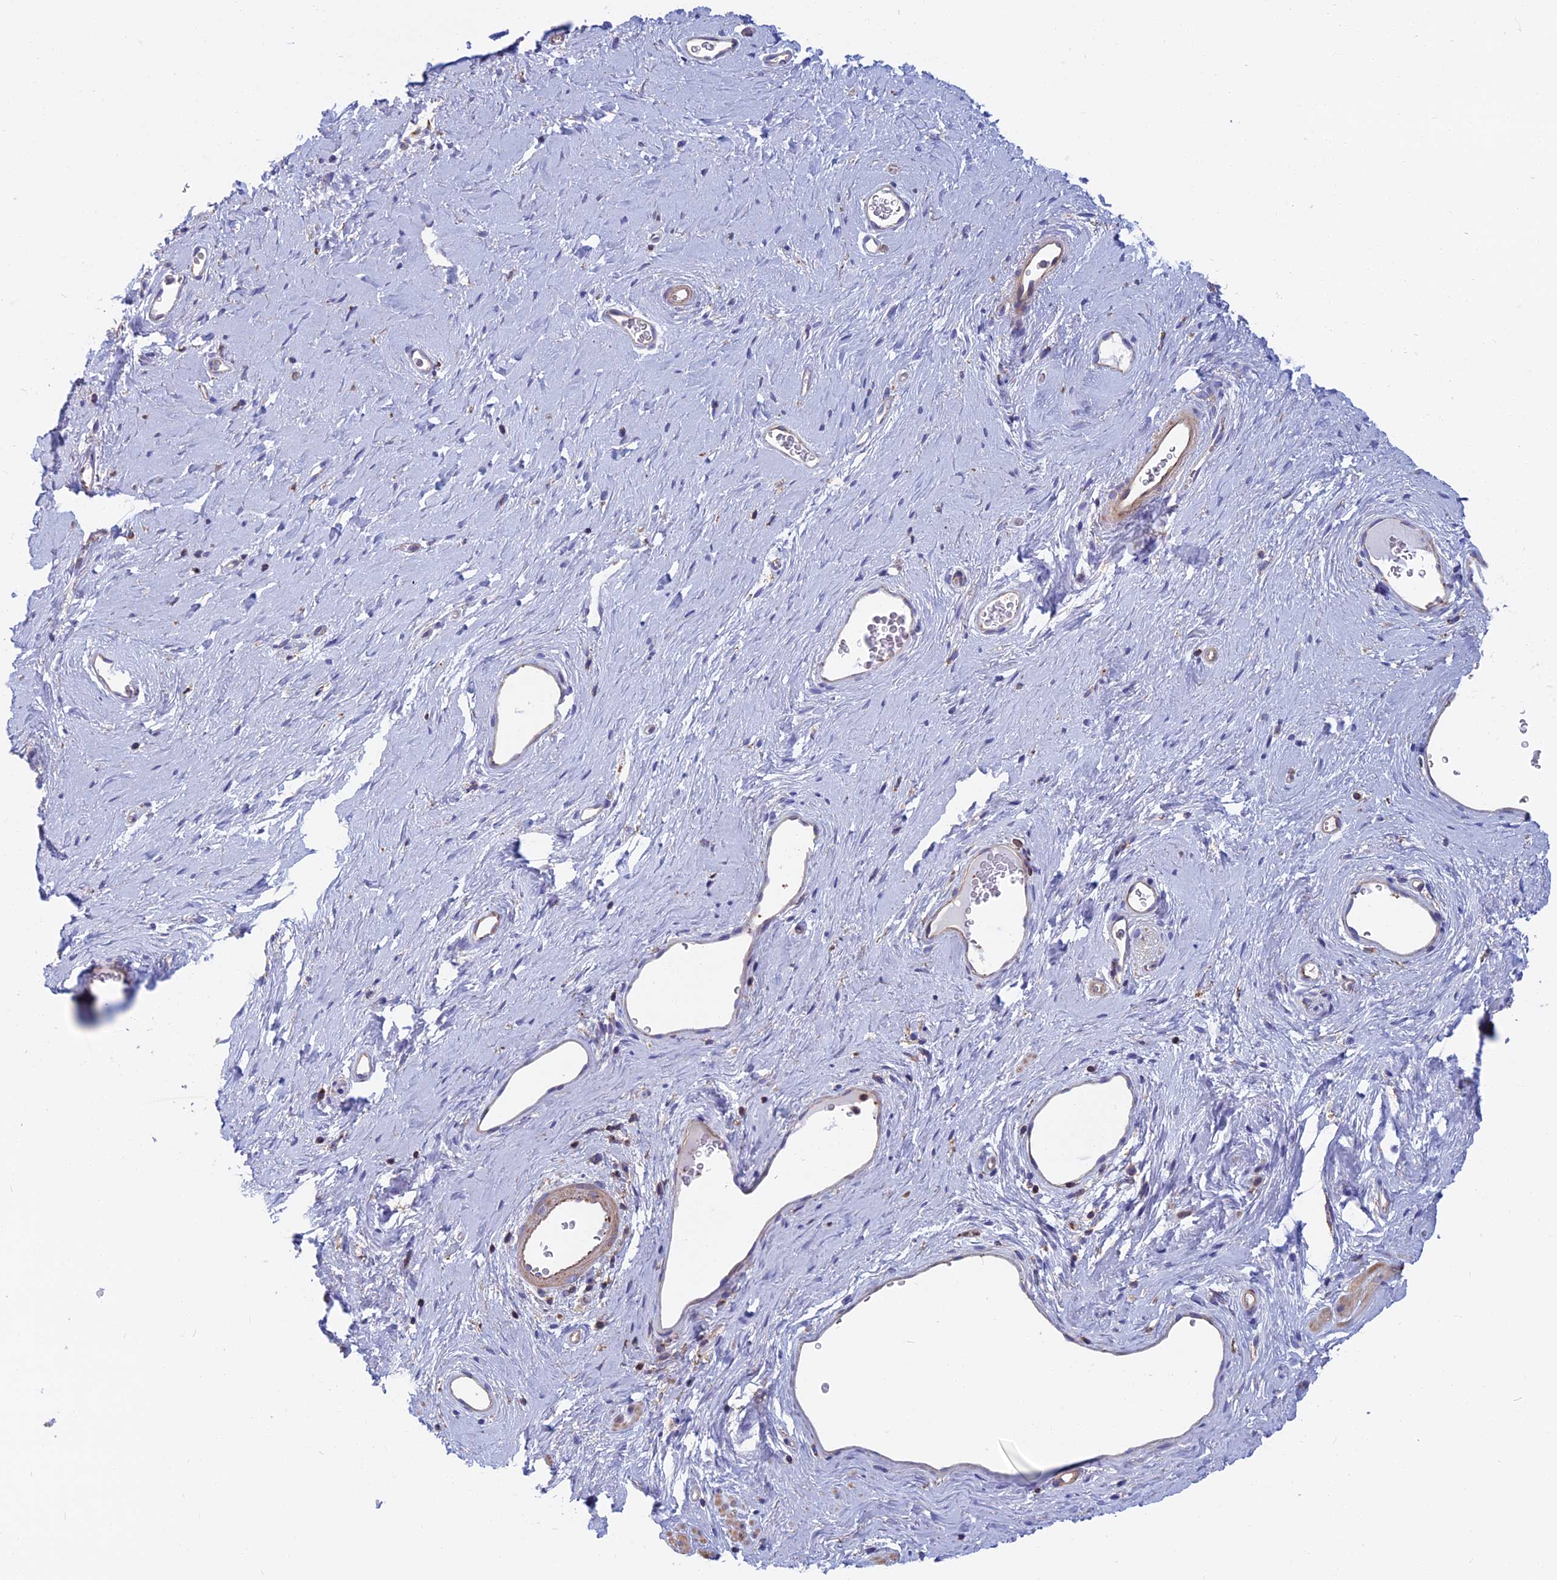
{"staining": {"intensity": "negative", "quantity": "none", "location": "none"}, "tissue": "adipose tissue", "cell_type": "Adipocytes", "image_type": "normal", "snomed": [{"axis": "morphology", "description": "Normal tissue, NOS"}, {"axis": "morphology", "description": "Adenocarcinoma, NOS"}, {"axis": "topography", "description": "Rectum"}, {"axis": "topography", "description": "Vagina"}, {"axis": "topography", "description": "Peripheral nerve tissue"}], "caption": "Immunohistochemical staining of benign adipose tissue displays no significant staining in adipocytes.", "gene": "HSD17B8", "patient": {"sex": "female", "age": 71}}